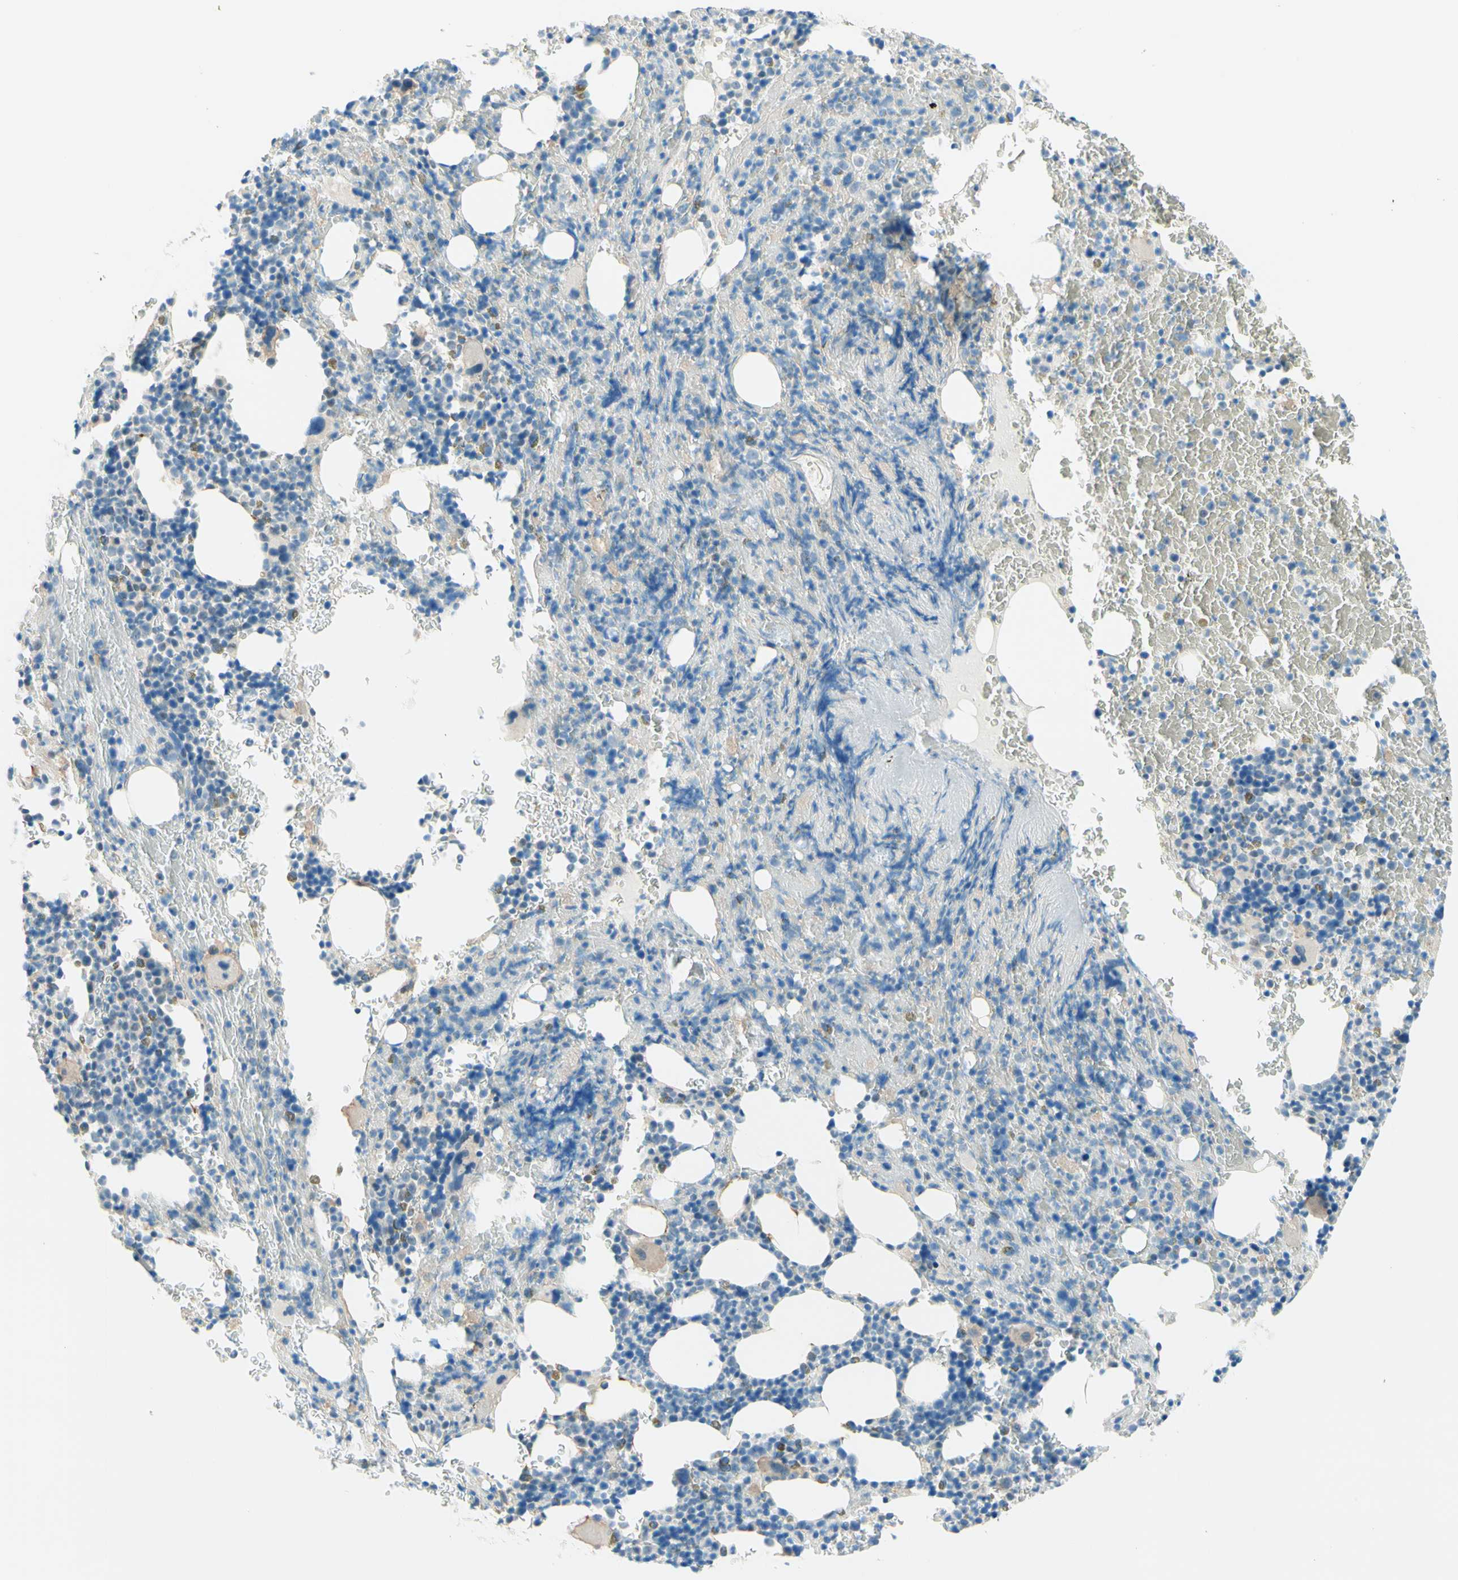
{"staining": {"intensity": "weak", "quantity": "<25%", "location": "cytoplasmic/membranous"}, "tissue": "bone marrow", "cell_type": "Hematopoietic cells", "image_type": "normal", "snomed": [{"axis": "morphology", "description": "Normal tissue, NOS"}, {"axis": "morphology", "description": "Inflammation, NOS"}, {"axis": "topography", "description": "Bone marrow"}], "caption": "Hematopoietic cells are negative for brown protein staining in normal bone marrow. (DAB (3,3'-diaminobenzidine) immunohistochemistry visualized using brightfield microscopy, high magnification).", "gene": "JPH1", "patient": {"sex": "male", "age": 72}}